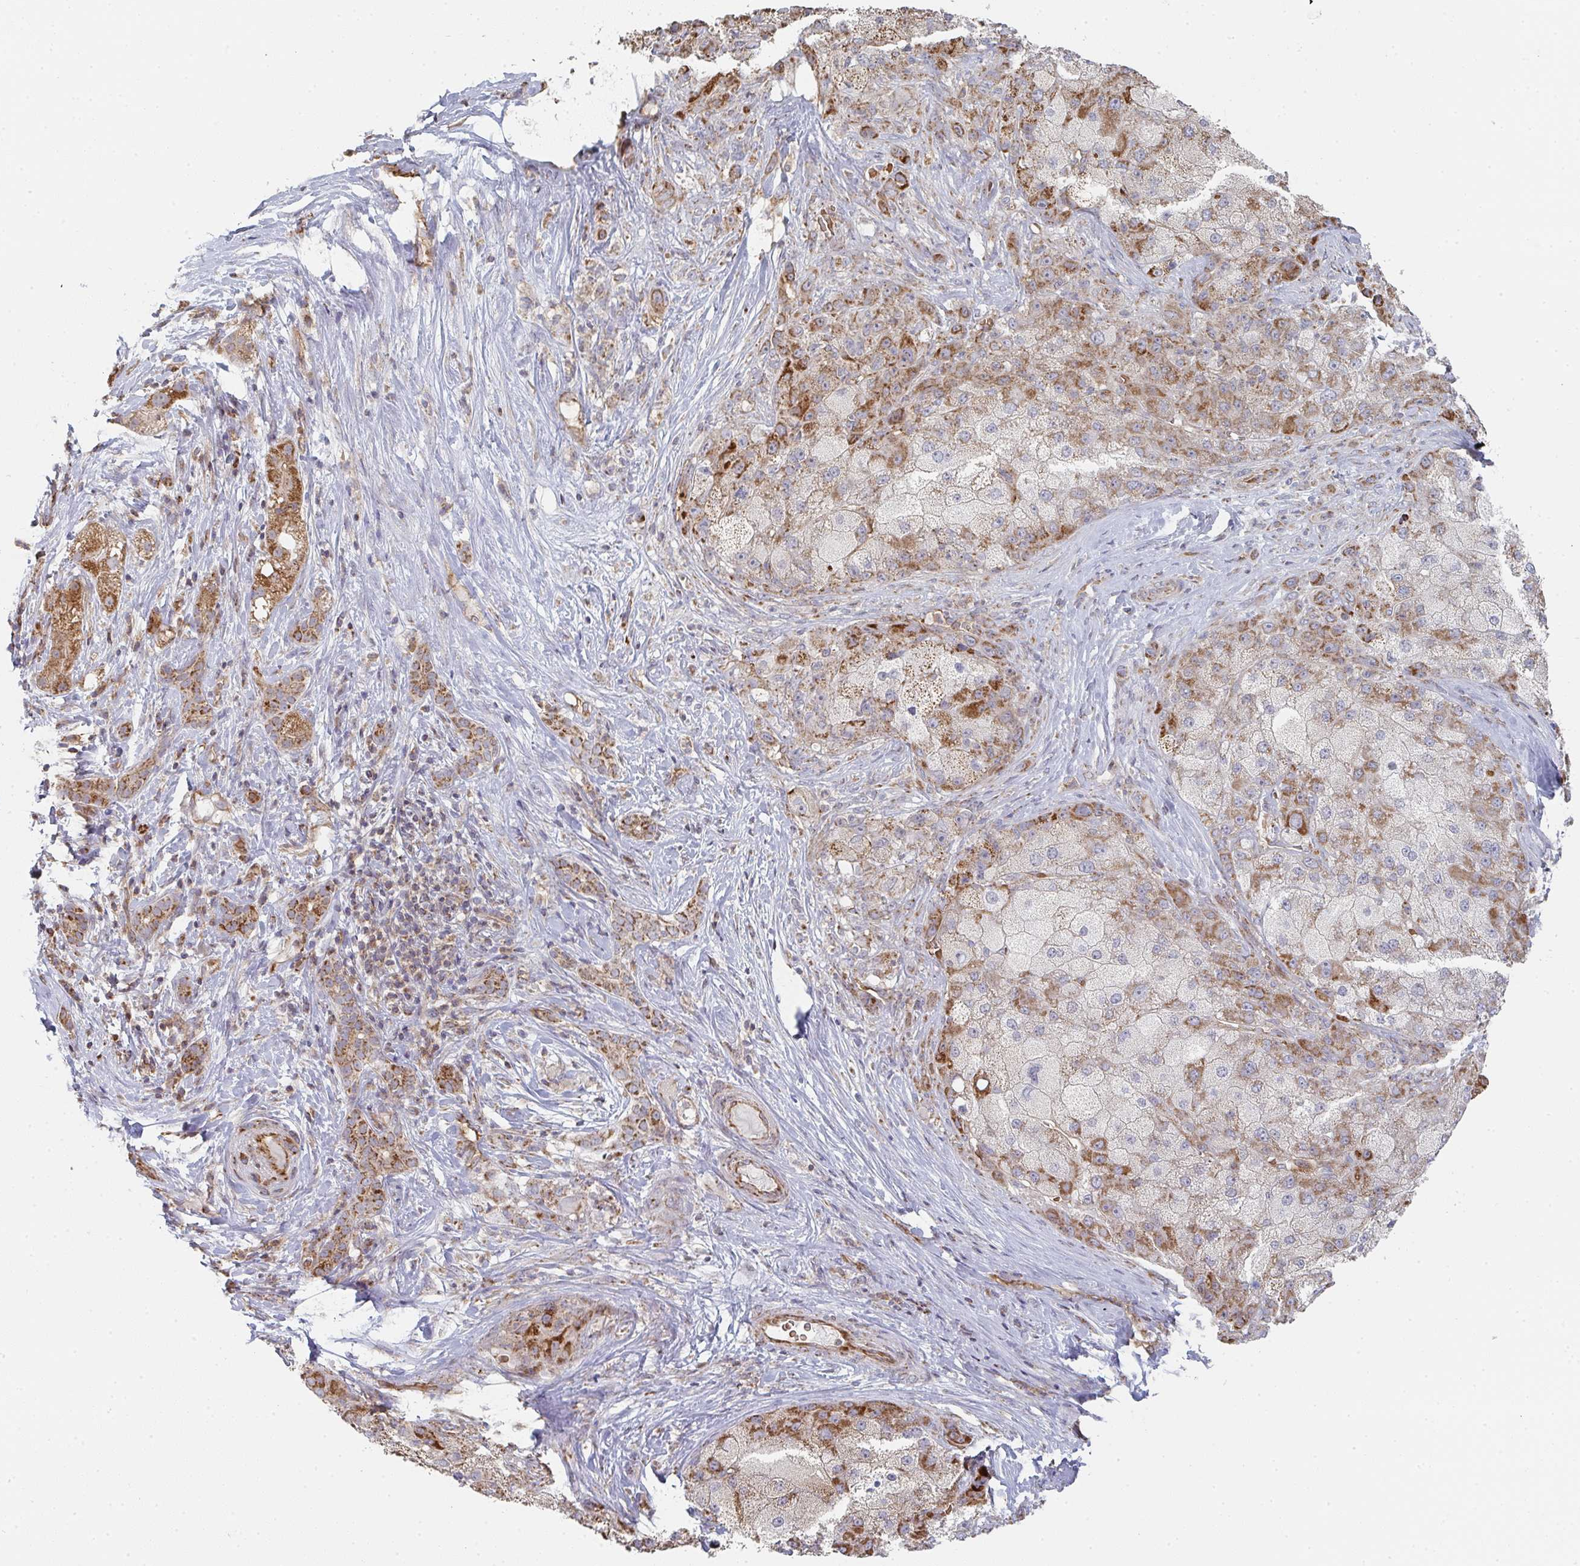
{"staining": {"intensity": "moderate", "quantity": "25%-75%", "location": "cytoplasmic/membranous"}, "tissue": "liver cancer", "cell_type": "Tumor cells", "image_type": "cancer", "snomed": [{"axis": "morphology", "description": "Carcinoma, Hepatocellular, NOS"}, {"axis": "topography", "description": "Liver"}], "caption": "Liver hepatocellular carcinoma stained for a protein shows moderate cytoplasmic/membranous positivity in tumor cells.", "gene": "ZNF526", "patient": {"sex": "male", "age": 67}}